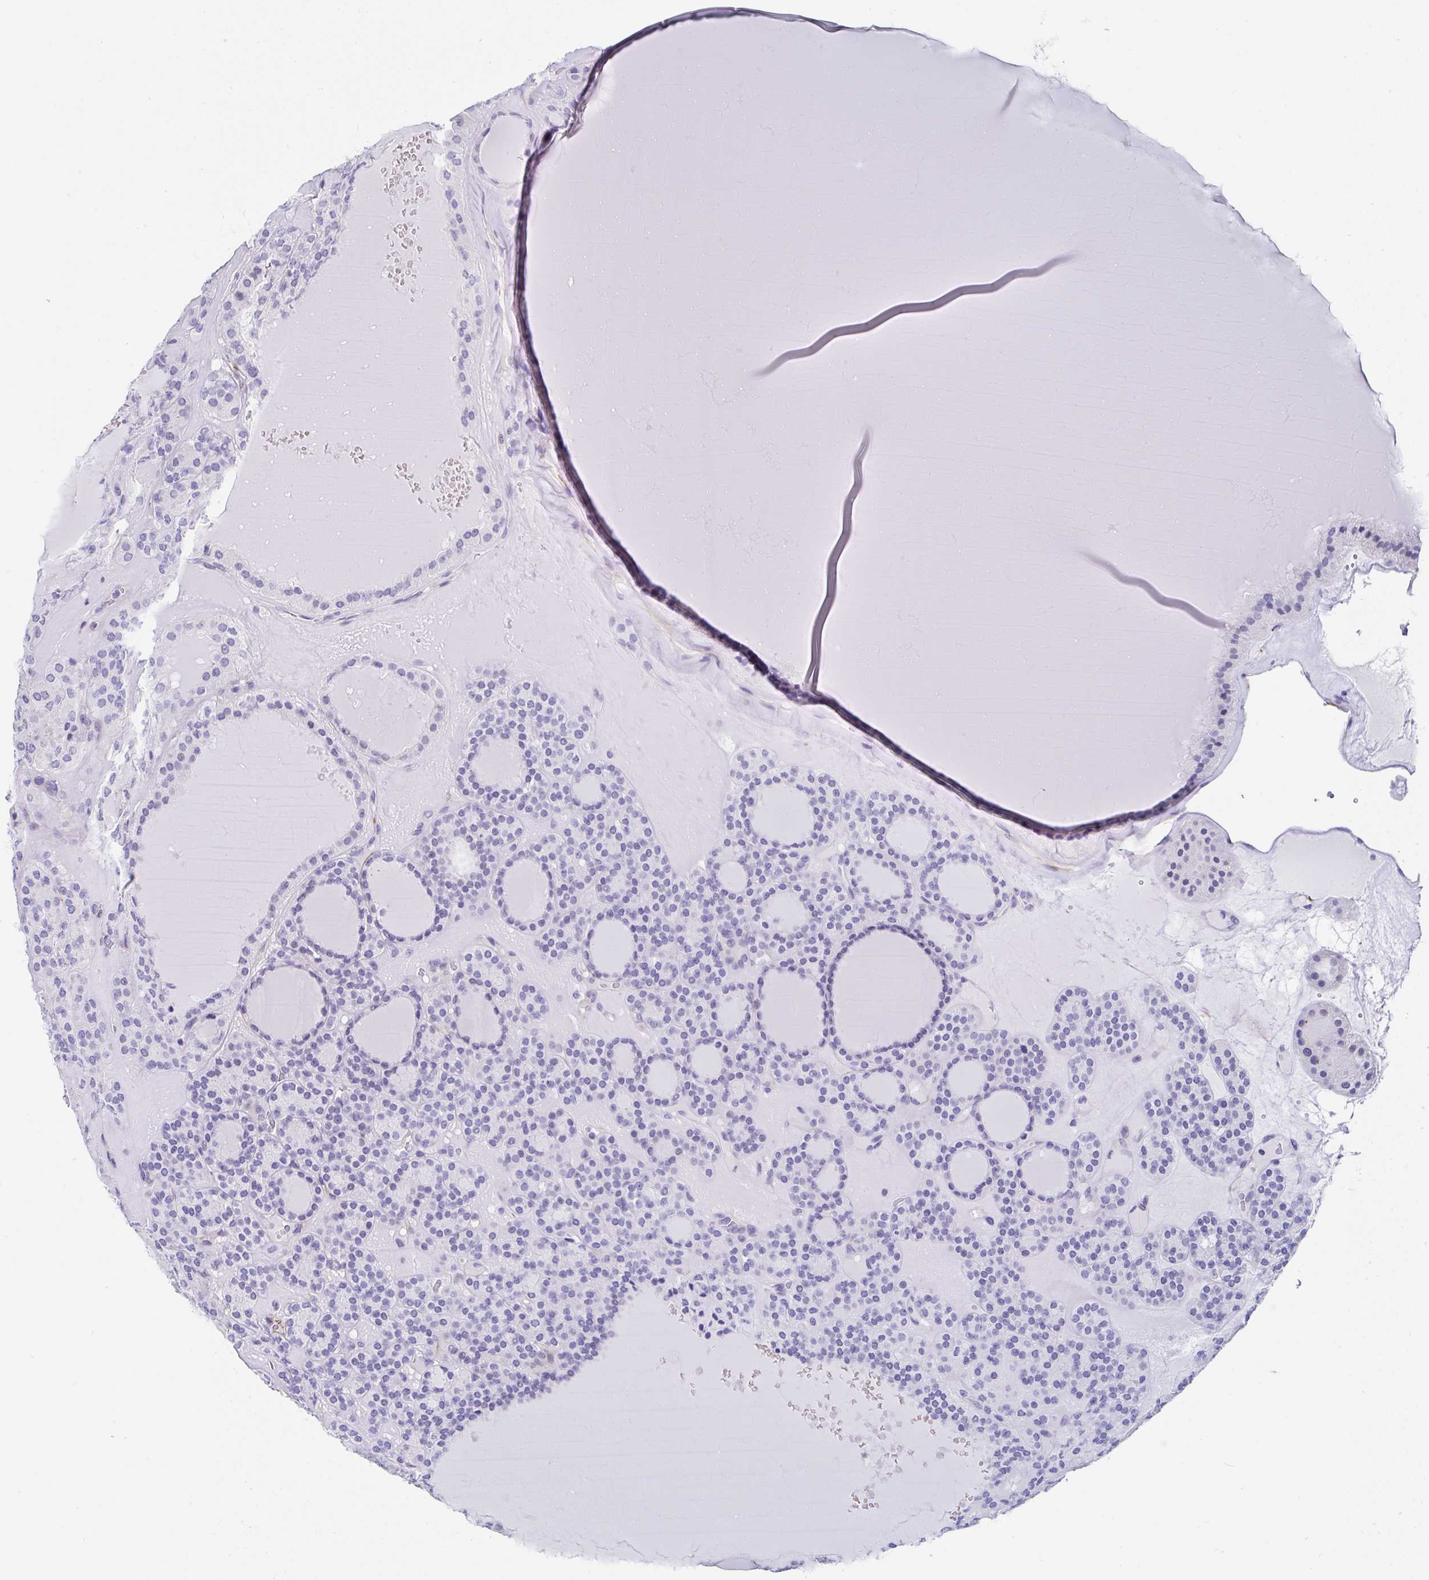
{"staining": {"intensity": "negative", "quantity": "none", "location": "none"}, "tissue": "thyroid cancer", "cell_type": "Tumor cells", "image_type": "cancer", "snomed": [{"axis": "morphology", "description": "Follicular adenoma carcinoma, NOS"}, {"axis": "topography", "description": "Thyroid gland"}], "caption": "Thyroid follicular adenoma carcinoma was stained to show a protein in brown. There is no significant expression in tumor cells. The staining is performed using DAB (3,3'-diaminobenzidine) brown chromogen with nuclei counter-stained in using hematoxylin.", "gene": "TMPRSS11E", "patient": {"sex": "female", "age": 63}}